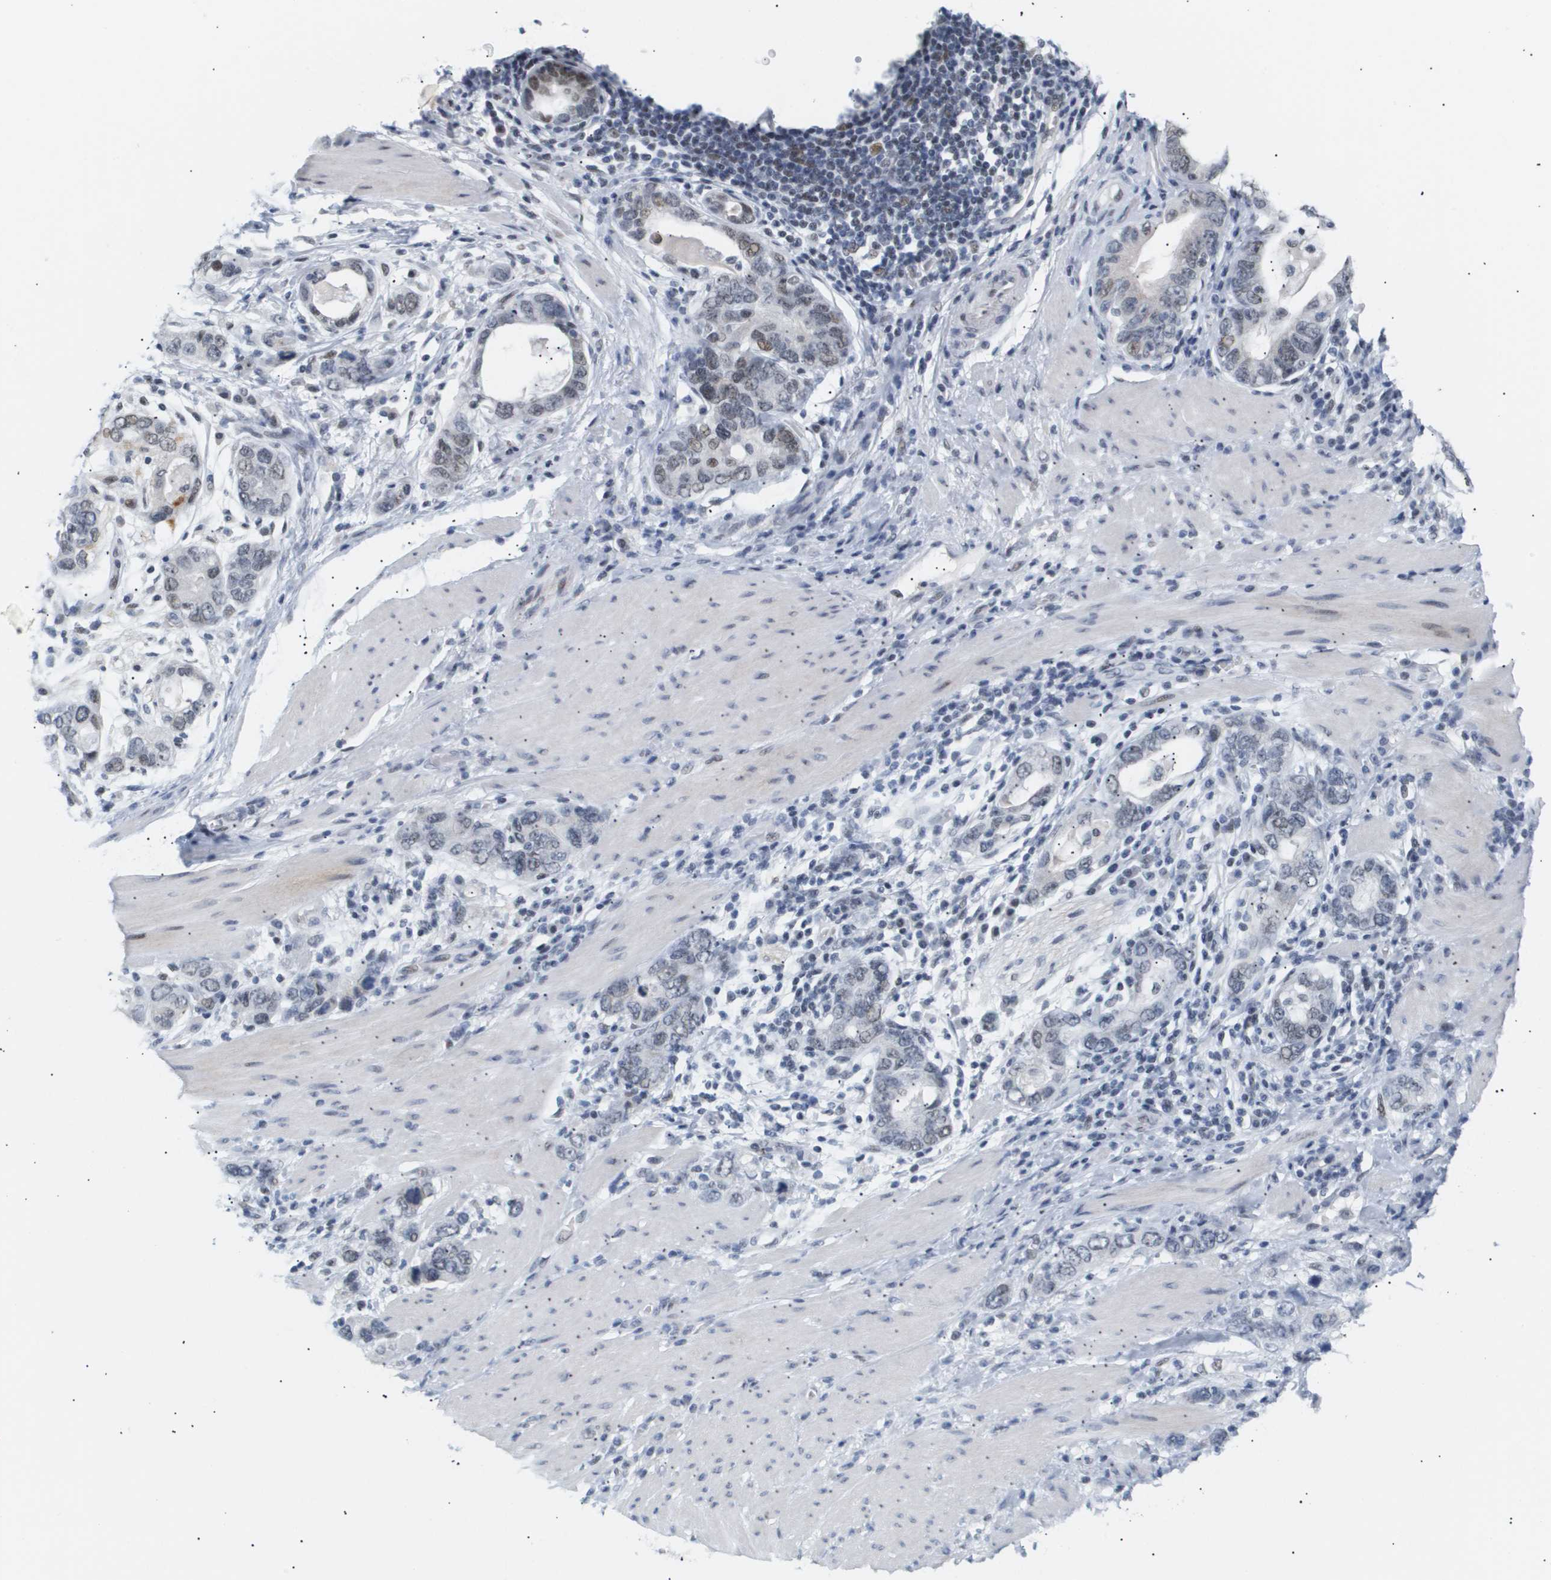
{"staining": {"intensity": "moderate", "quantity": "<25%", "location": "nuclear"}, "tissue": "stomach cancer", "cell_type": "Tumor cells", "image_type": "cancer", "snomed": [{"axis": "morphology", "description": "Adenocarcinoma, NOS"}, {"axis": "topography", "description": "Stomach, lower"}], "caption": "Tumor cells display low levels of moderate nuclear expression in about <25% of cells in human stomach cancer (adenocarcinoma).", "gene": "PPARD", "patient": {"sex": "female", "age": 93}}